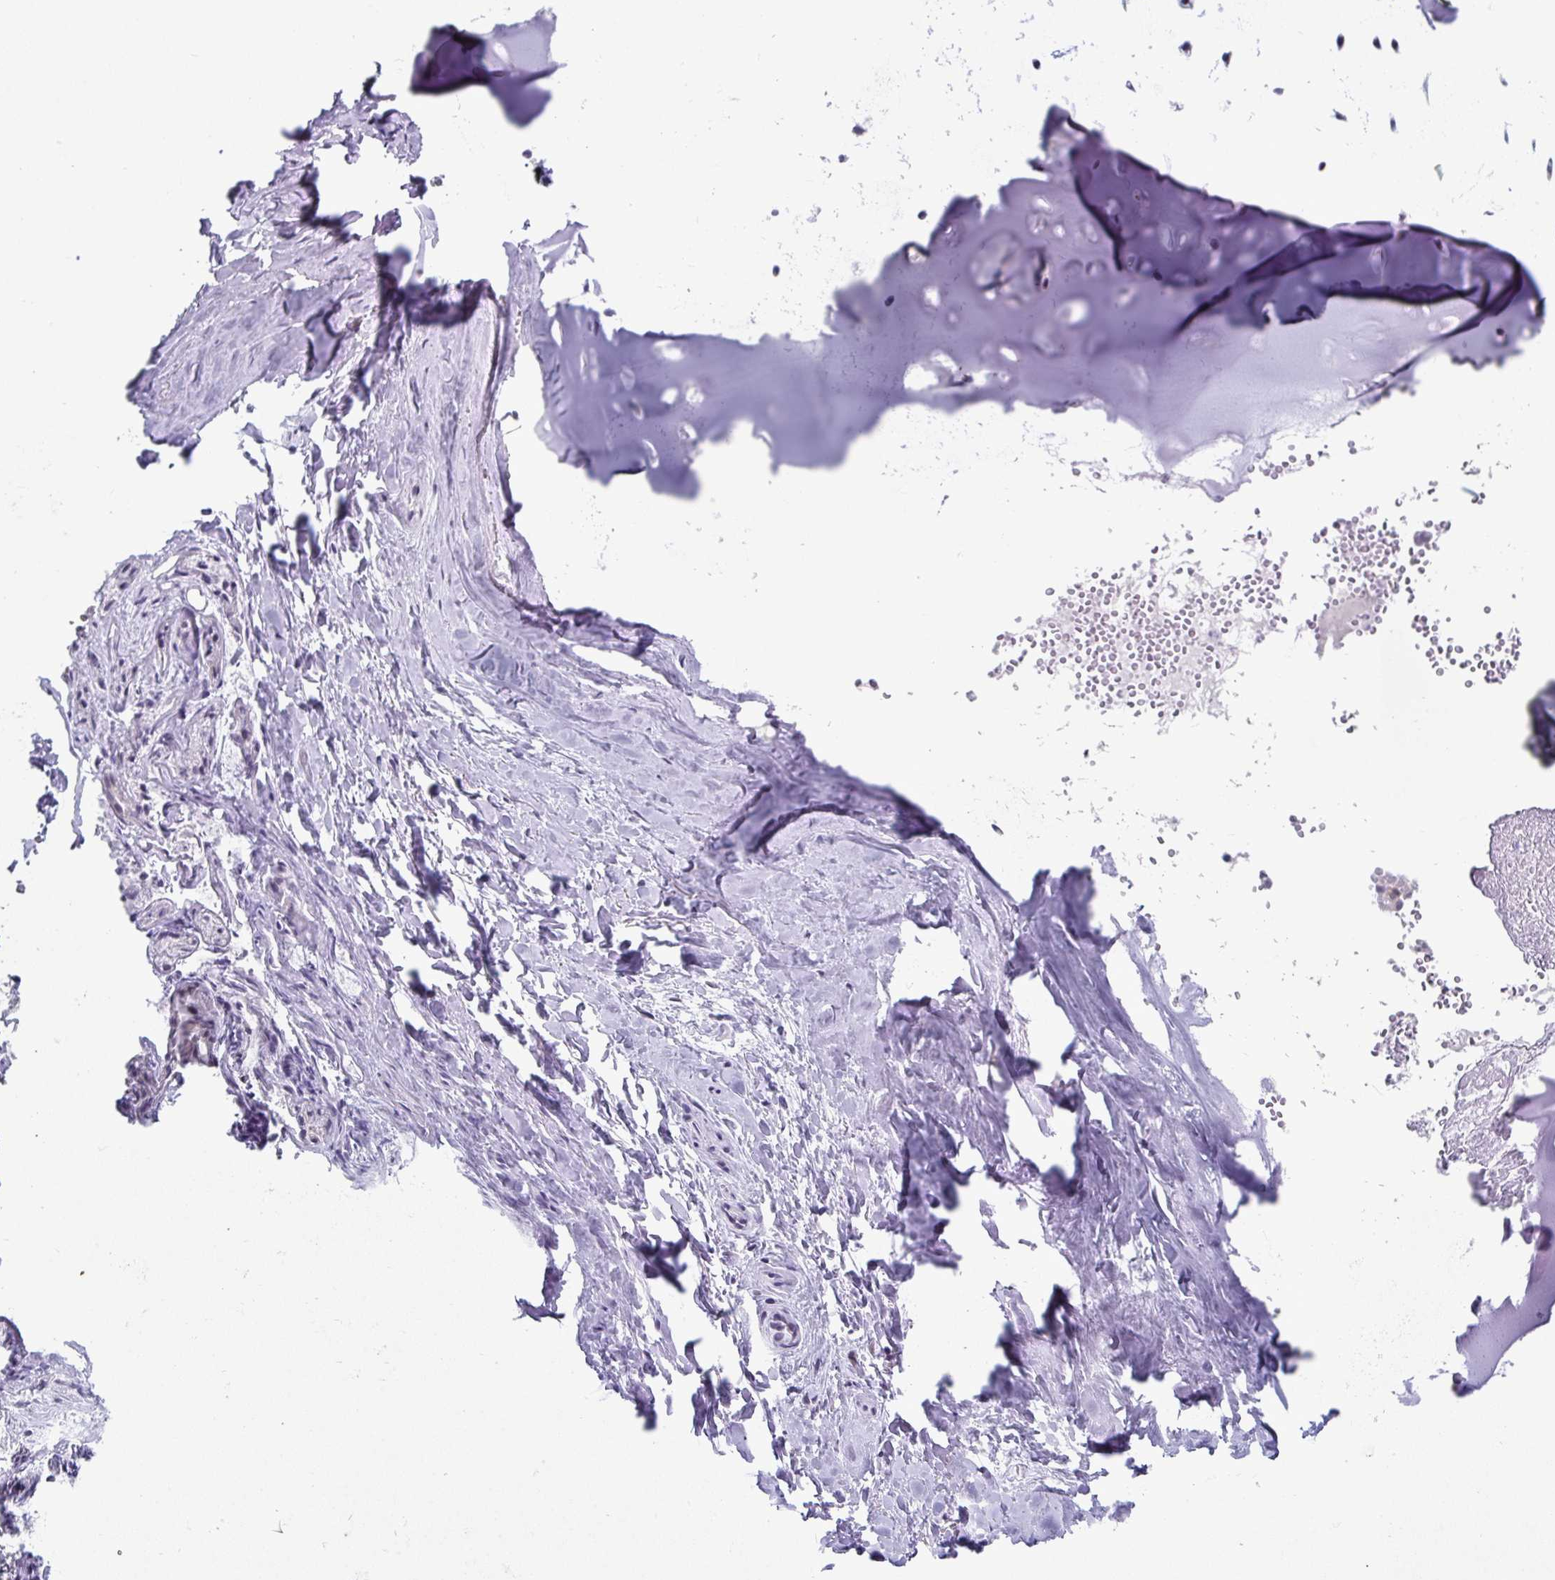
{"staining": {"intensity": "negative", "quantity": "none", "location": "none"}, "tissue": "adipose tissue", "cell_type": "Adipocytes", "image_type": "normal", "snomed": [{"axis": "morphology", "description": "Normal tissue, NOS"}, {"axis": "topography", "description": "Cartilage tissue"}, {"axis": "topography", "description": "Nasopharynx"}, {"axis": "topography", "description": "Thyroid gland"}], "caption": "Immunohistochemistry photomicrograph of unremarkable adipose tissue: human adipose tissue stained with DAB shows no significant protein staining in adipocytes. Brightfield microscopy of immunohistochemistry stained with DAB (brown) and hematoxylin (blue), captured at high magnification.", "gene": "VSIG10L", "patient": {"sex": "male", "age": 63}}